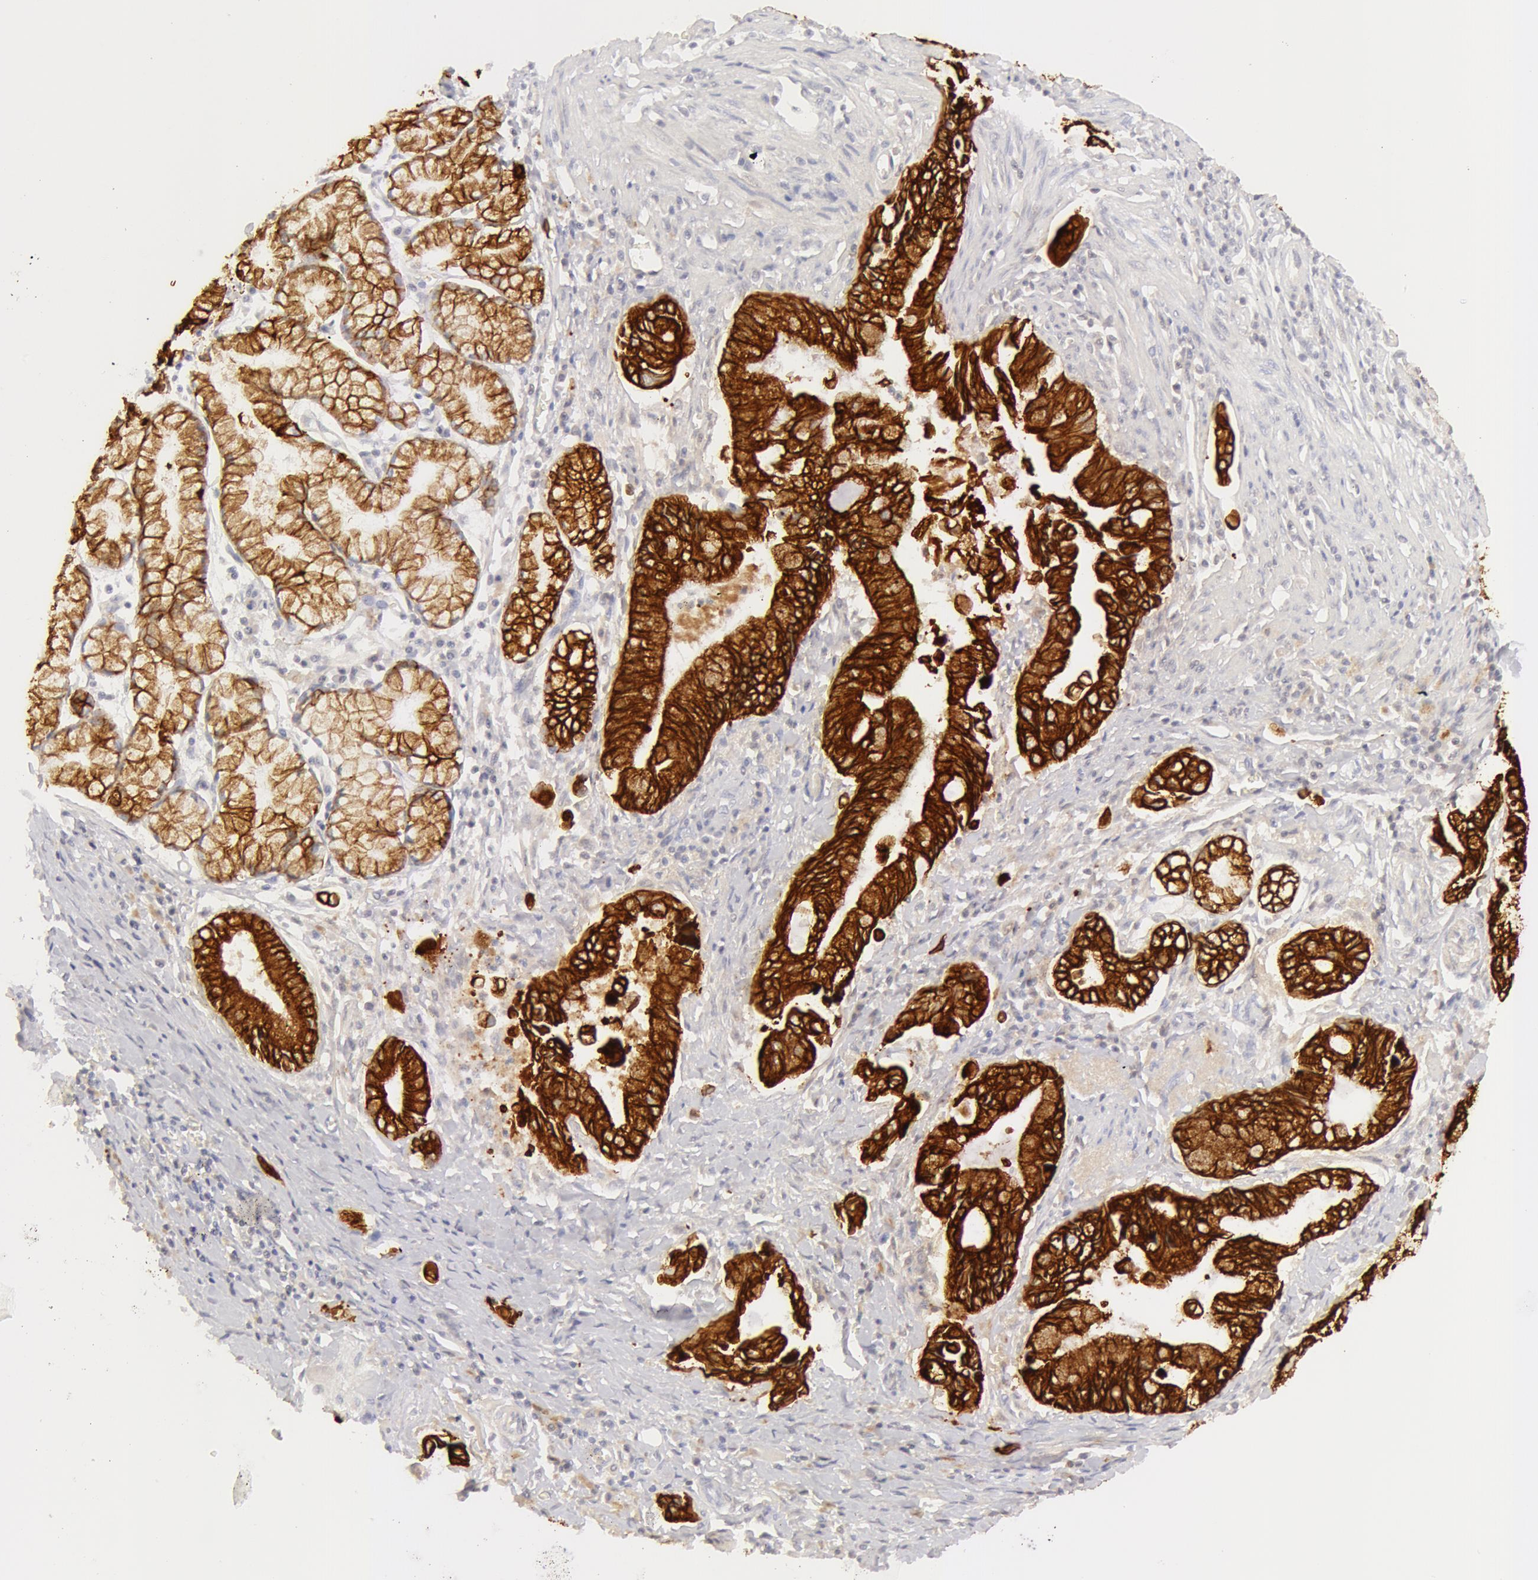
{"staining": {"intensity": "strong", "quantity": ">75%", "location": "cytoplasmic/membranous"}, "tissue": "pancreatic cancer", "cell_type": "Tumor cells", "image_type": "cancer", "snomed": [{"axis": "morphology", "description": "Adenocarcinoma, NOS"}, {"axis": "topography", "description": "Pancreas"}], "caption": "An image showing strong cytoplasmic/membranous staining in approximately >75% of tumor cells in pancreatic cancer, as visualized by brown immunohistochemical staining.", "gene": "KRT8", "patient": {"sex": "male", "age": 59}}